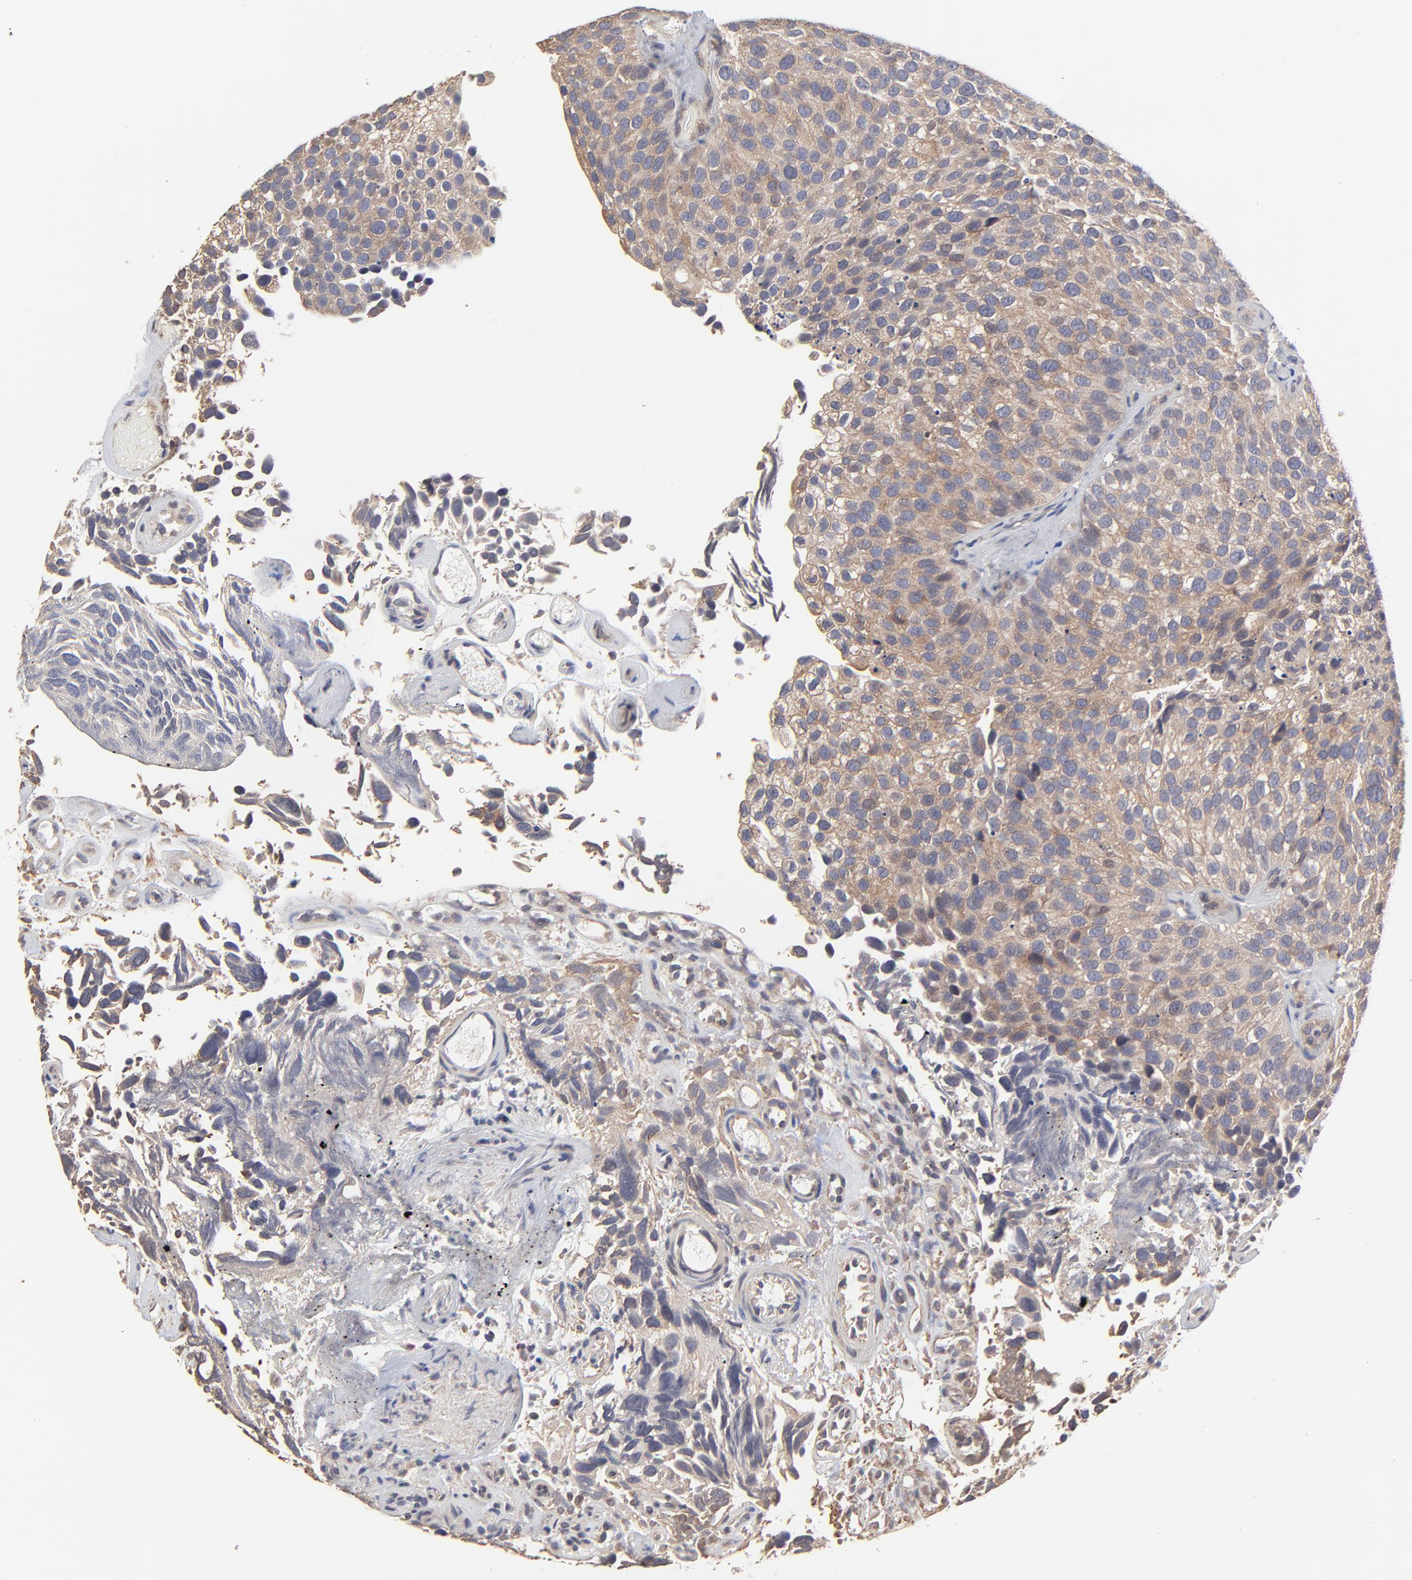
{"staining": {"intensity": "moderate", "quantity": ">75%", "location": "cytoplasmic/membranous"}, "tissue": "urothelial cancer", "cell_type": "Tumor cells", "image_type": "cancer", "snomed": [{"axis": "morphology", "description": "Urothelial carcinoma, High grade"}, {"axis": "topography", "description": "Urinary bladder"}], "caption": "Protein staining displays moderate cytoplasmic/membranous positivity in about >75% of tumor cells in urothelial cancer. (brown staining indicates protein expression, while blue staining denotes nuclei).", "gene": "ELP2", "patient": {"sex": "male", "age": 72}}